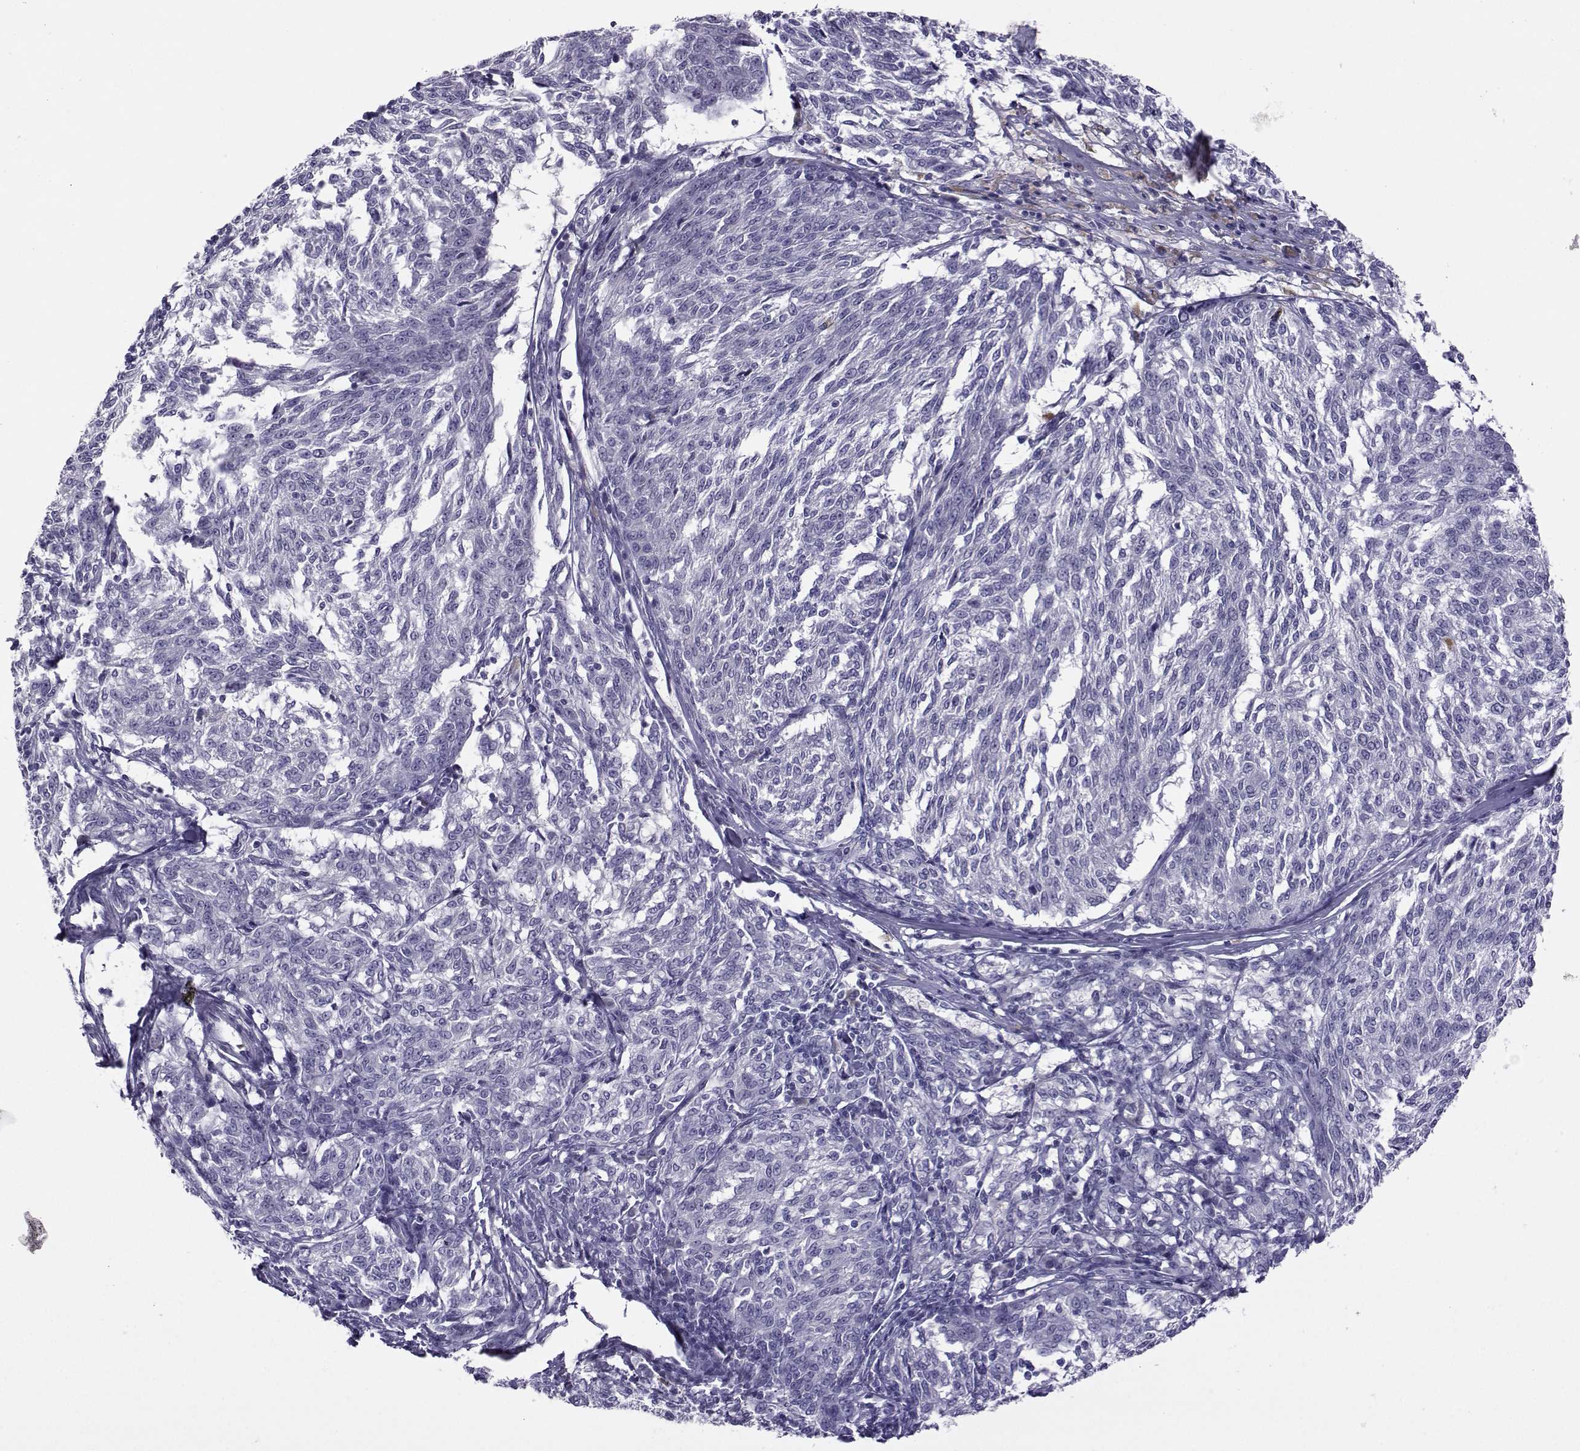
{"staining": {"intensity": "negative", "quantity": "none", "location": "none"}, "tissue": "melanoma", "cell_type": "Tumor cells", "image_type": "cancer", "snomed": [{"axis": "morphology", "description": "Malignant melanoma, NOS"}, {"axis": "topography", "description": "Skin"}], "caption": "This photomicrograph is of melanoma stained with immunohistochemistry to label a protein in brown with the nuclei are counter-stained blue. There is no expression in tumor cells.", "gene": "ARMC2", "patient": {"sex": "female", "age": 72}}